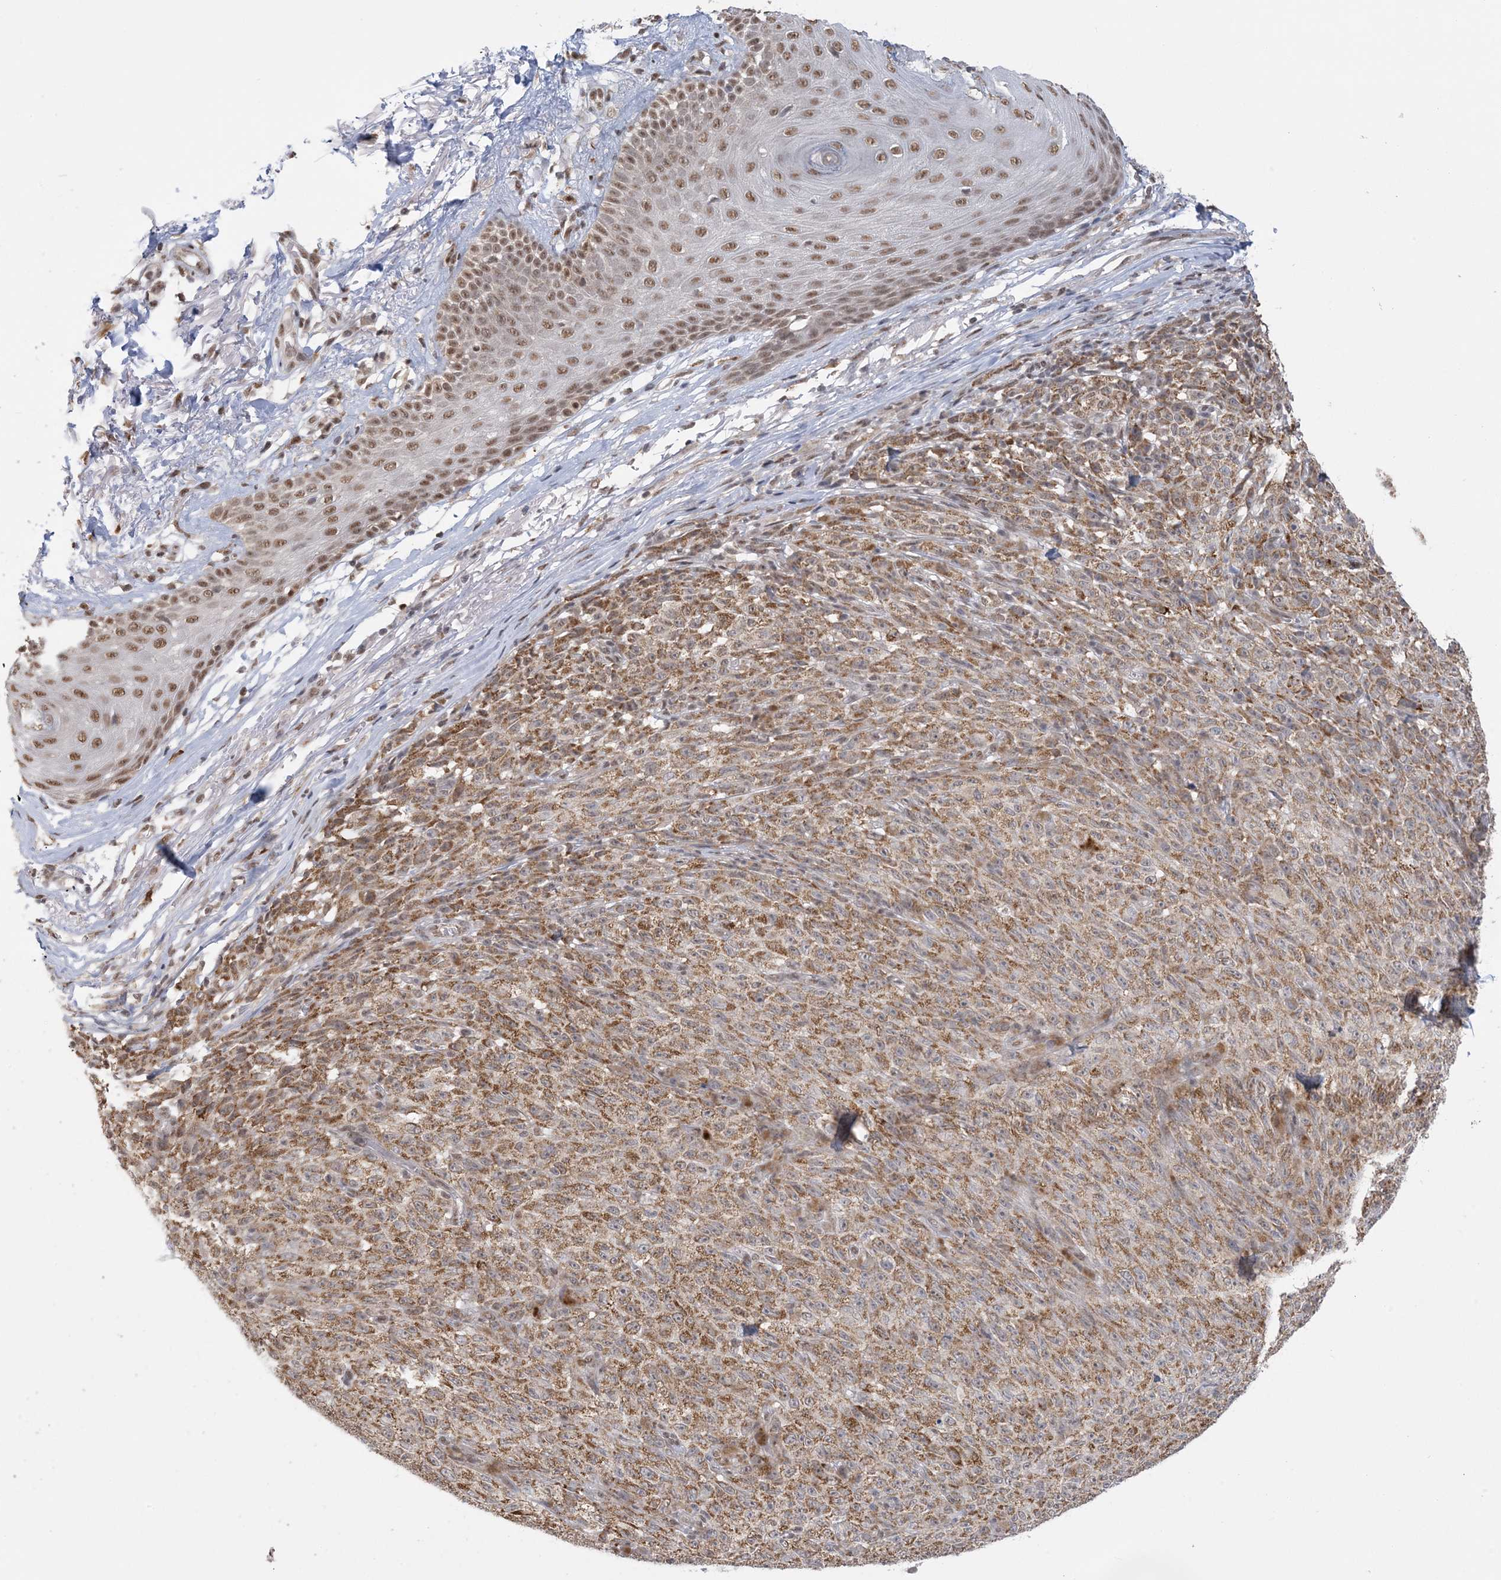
{"staining": {"intensity": "moderate", "quantity": ">75%", "location": "cytoplasmic/membranous"}, "tissue": "melanoma", "cell_type": "Tumor cells", "image_type": "cancer", "snomed": [{"axis": "morphology", "description": "Malignant melanoma, NOS"}, {"axis": "topography", "description": "Skin"}], "caption": "Moderate cytoplasmic/membranous staining for a protein is seen in about >75% of tumor cells of melanoma using immunohistochemistry (IHC).", "gene": "TRMT10C", "patient": {"sex": "female", "age": 82}}